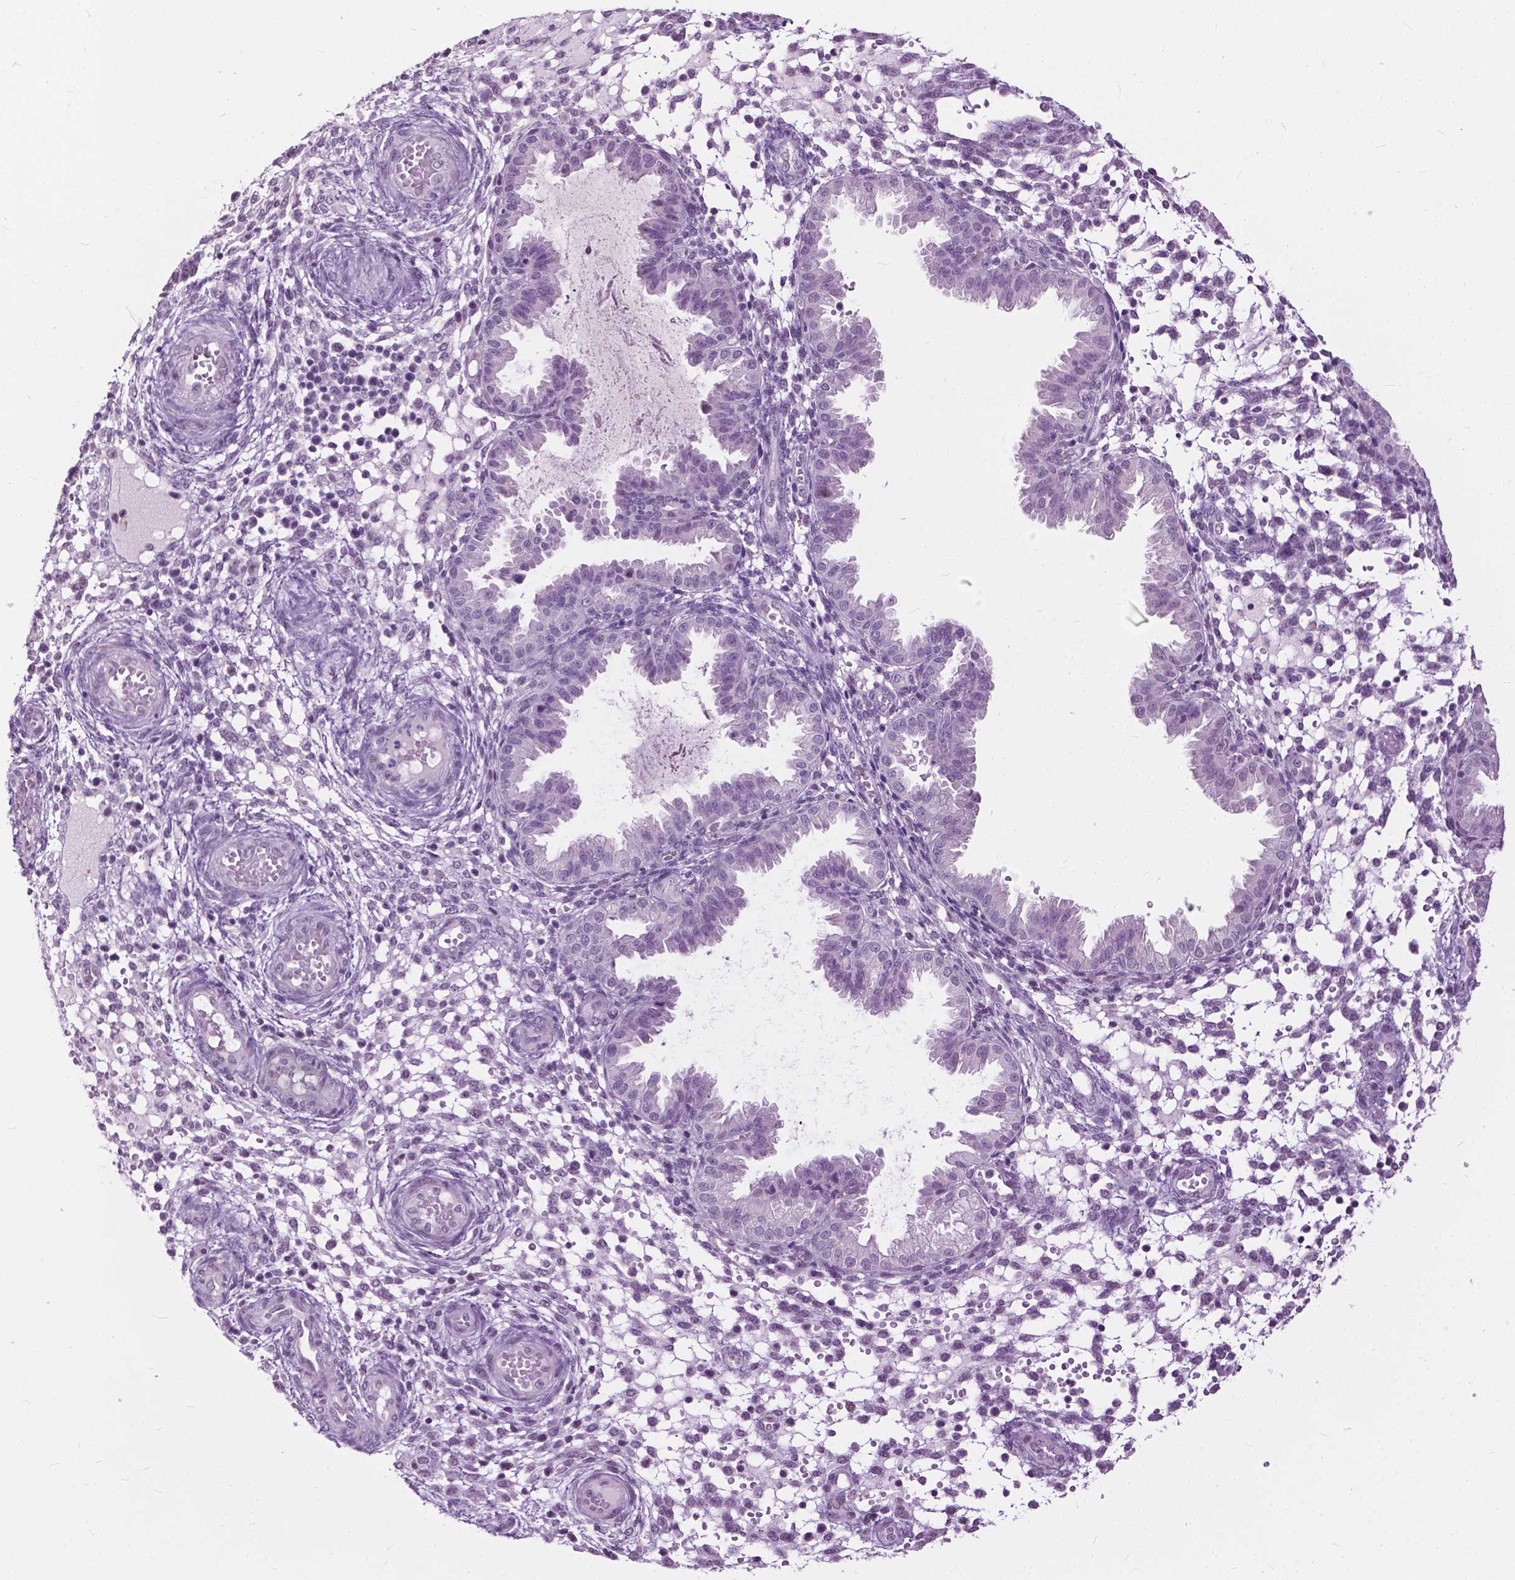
{"staining": {"intensity": "negative", "quantity": "none", "location": "none"}, "tissue": "endometrium", "cell_type": "Cells in endometrial stroma", "image_type": "normal", "snomed": [{"axis": "morphology", "description": "Normal tissue, NOS"}, {"axis": "topography", "description": "Endometrium"}], "caption": "High magnification brightfield microscopy of normal endometrium stained with DAB (brown) and counterstained with hematoxylin (blue): cells in endometrial stroma show no significant staining. (DAB immunohistochemistry (IHC) with hematoxylin counter stain).", "gene": "GPR37L1", "patient": {"sex": "female", "age": 33}}